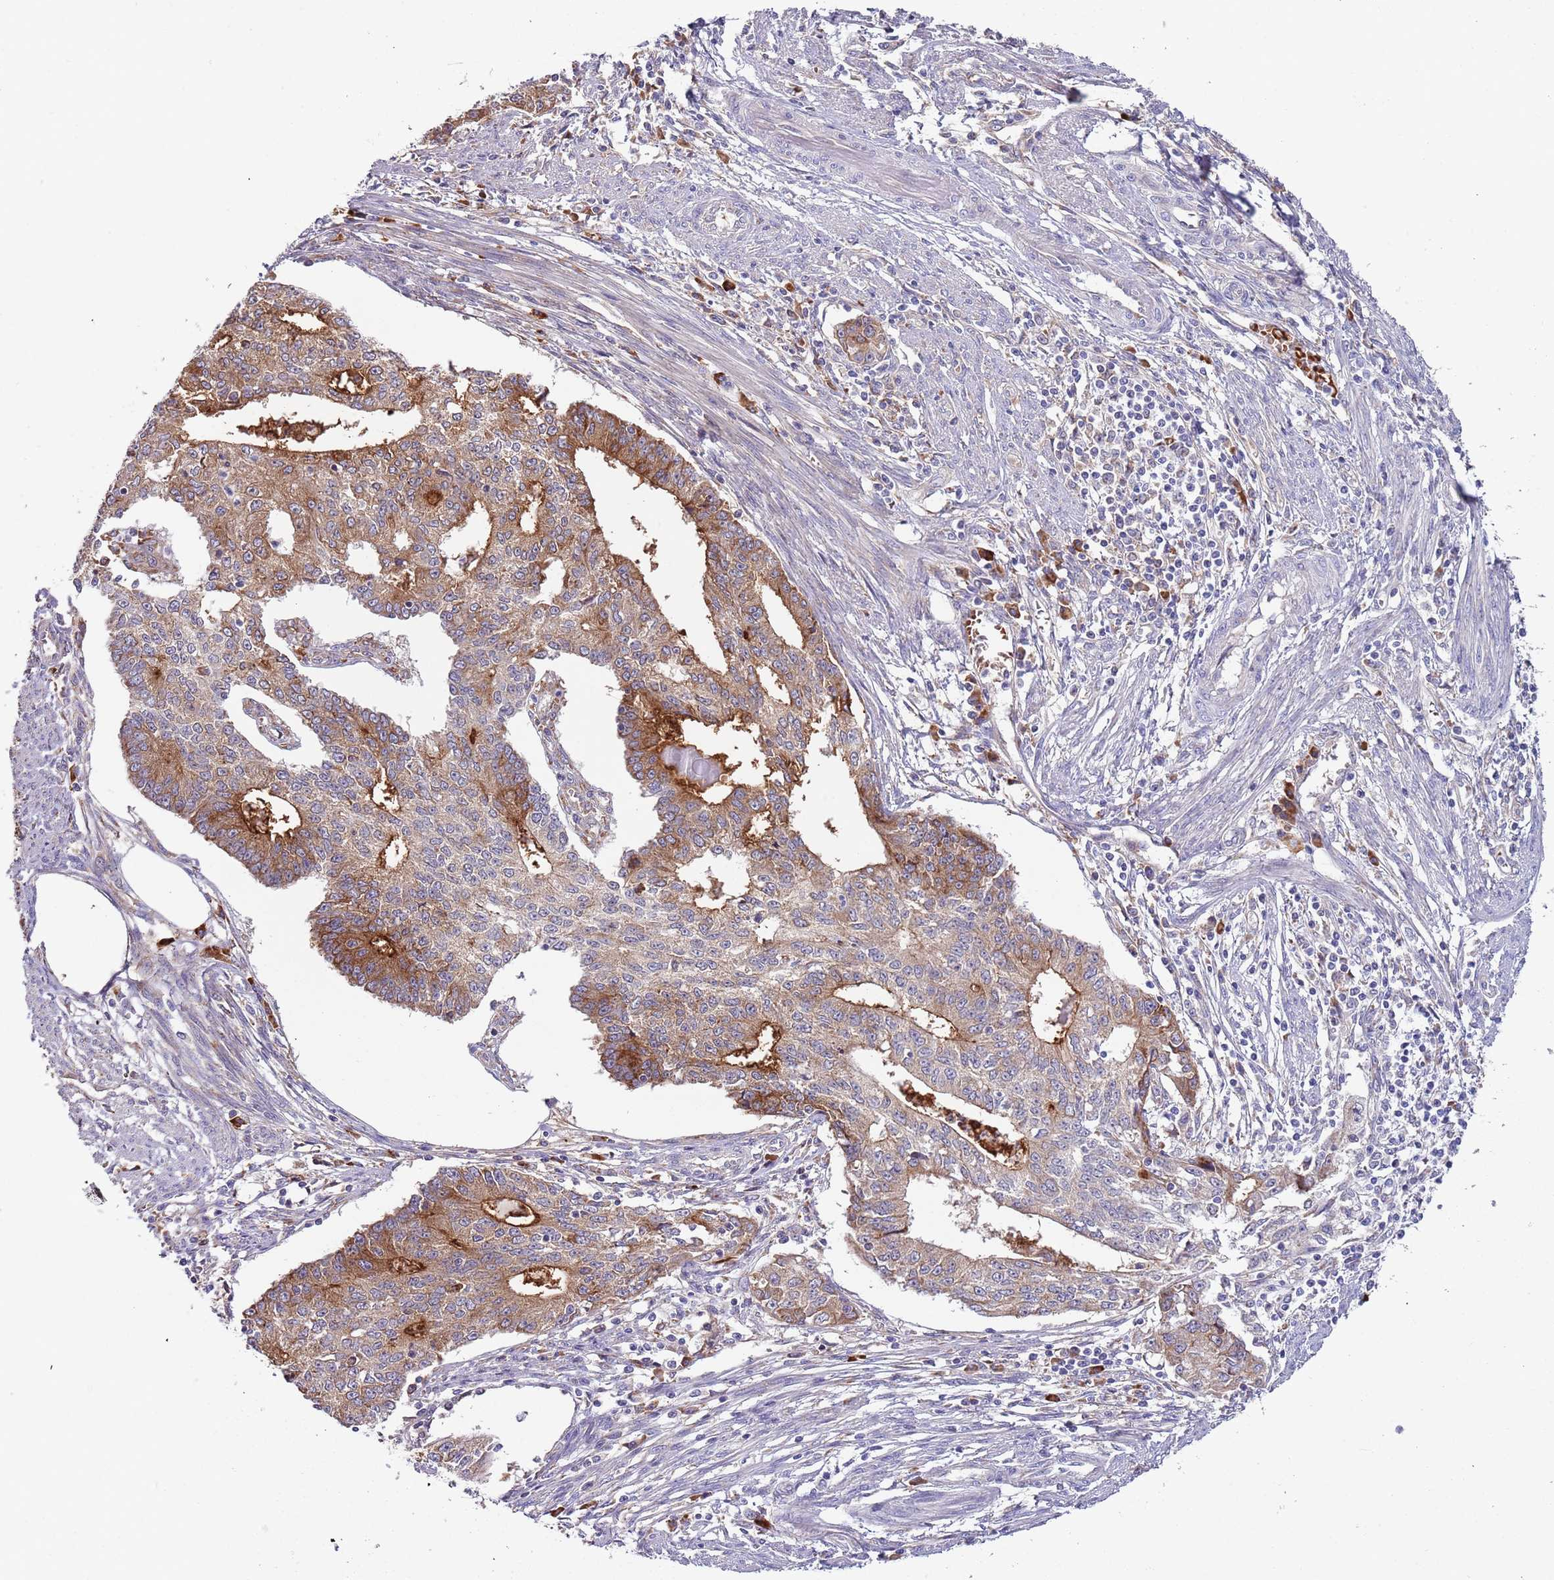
{"staining": {"intensity": "moderate", "quantity": ">75%", "location": "cytoplasmic/membranous"}, "tissue": "endometrial cancer", "cell_type": "Tumor cells", "image_type": "cancer", "snomed": [{"axis": "morphology", "description": "Adenocarcinoma, NOS"}, {"axis": "topography", "description": "Endometrium"}], "caption": "A brown stain labels moderate cytoplasmic/membranous positivity of a protein in endometrial cancer tumor cells.", "gene": "VWCE", "patient": {"sex": "female", "age": 56}}